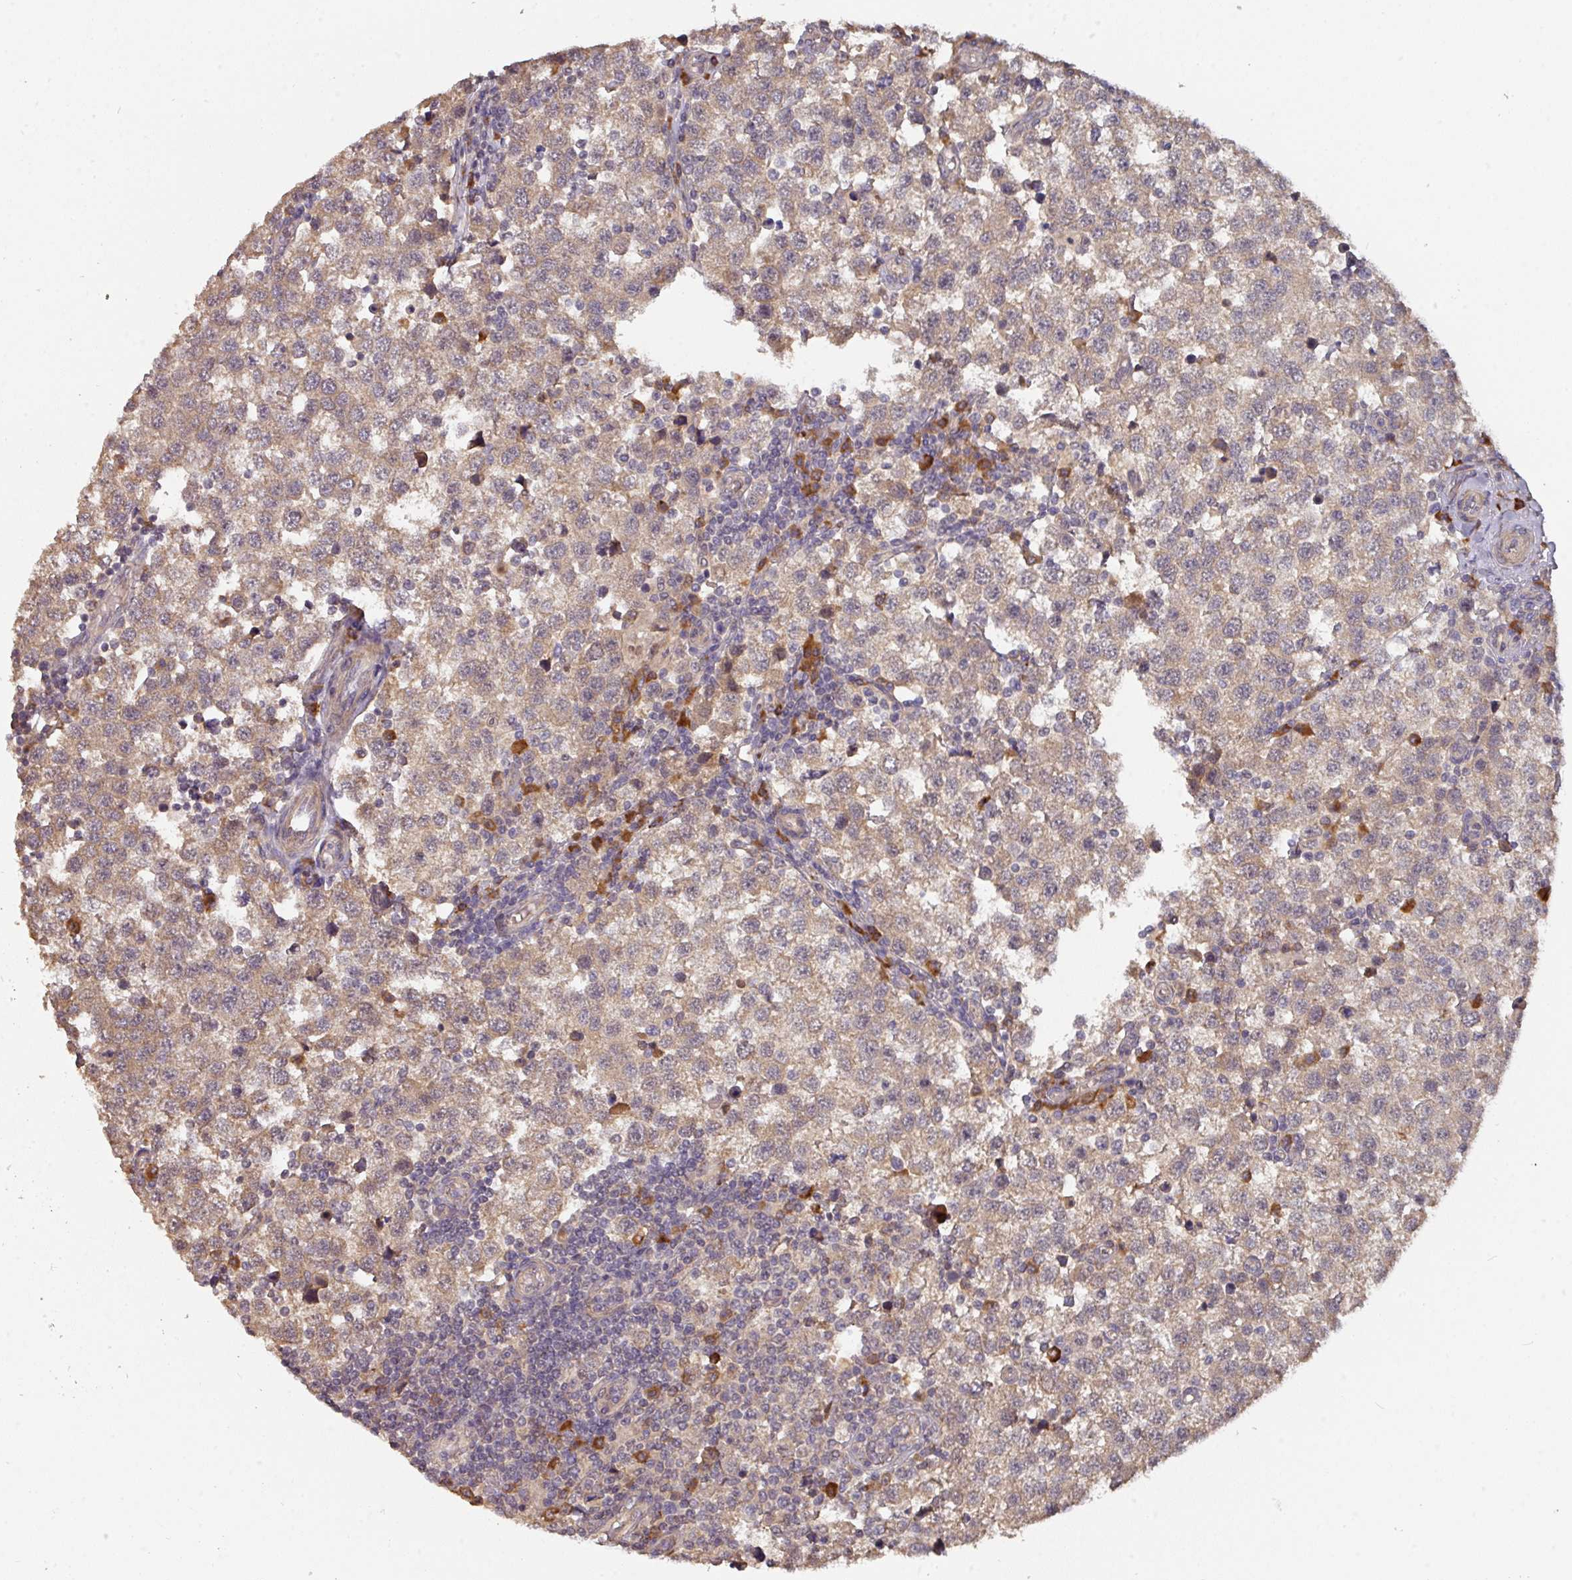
{"staining": {"intensity": "moderate", "quantity": ">75%", "location": "cytoplasmic/membranous"}, "tissue": "testis cancer", "cell_type": "Tumor cells", "image_type": "cancer", "snomed": [{"axis": "morphology", "description": "Seminoma, NOS"}, {"axis": "topography", "description": "Testis"}], "caption": "Immunohistochemical staining of testis cancer (seminoma) exhibits moderate cytoplasmic/membranous protein expression in approximately >75% of tumor cells. The protein of interest is stained brown, and the nuclei are stained in blue (DAB IHC with brightfield microscopy, high magnification).", "gene": "ACVR2B", "patient": {"sex": "male", "age": 34}}